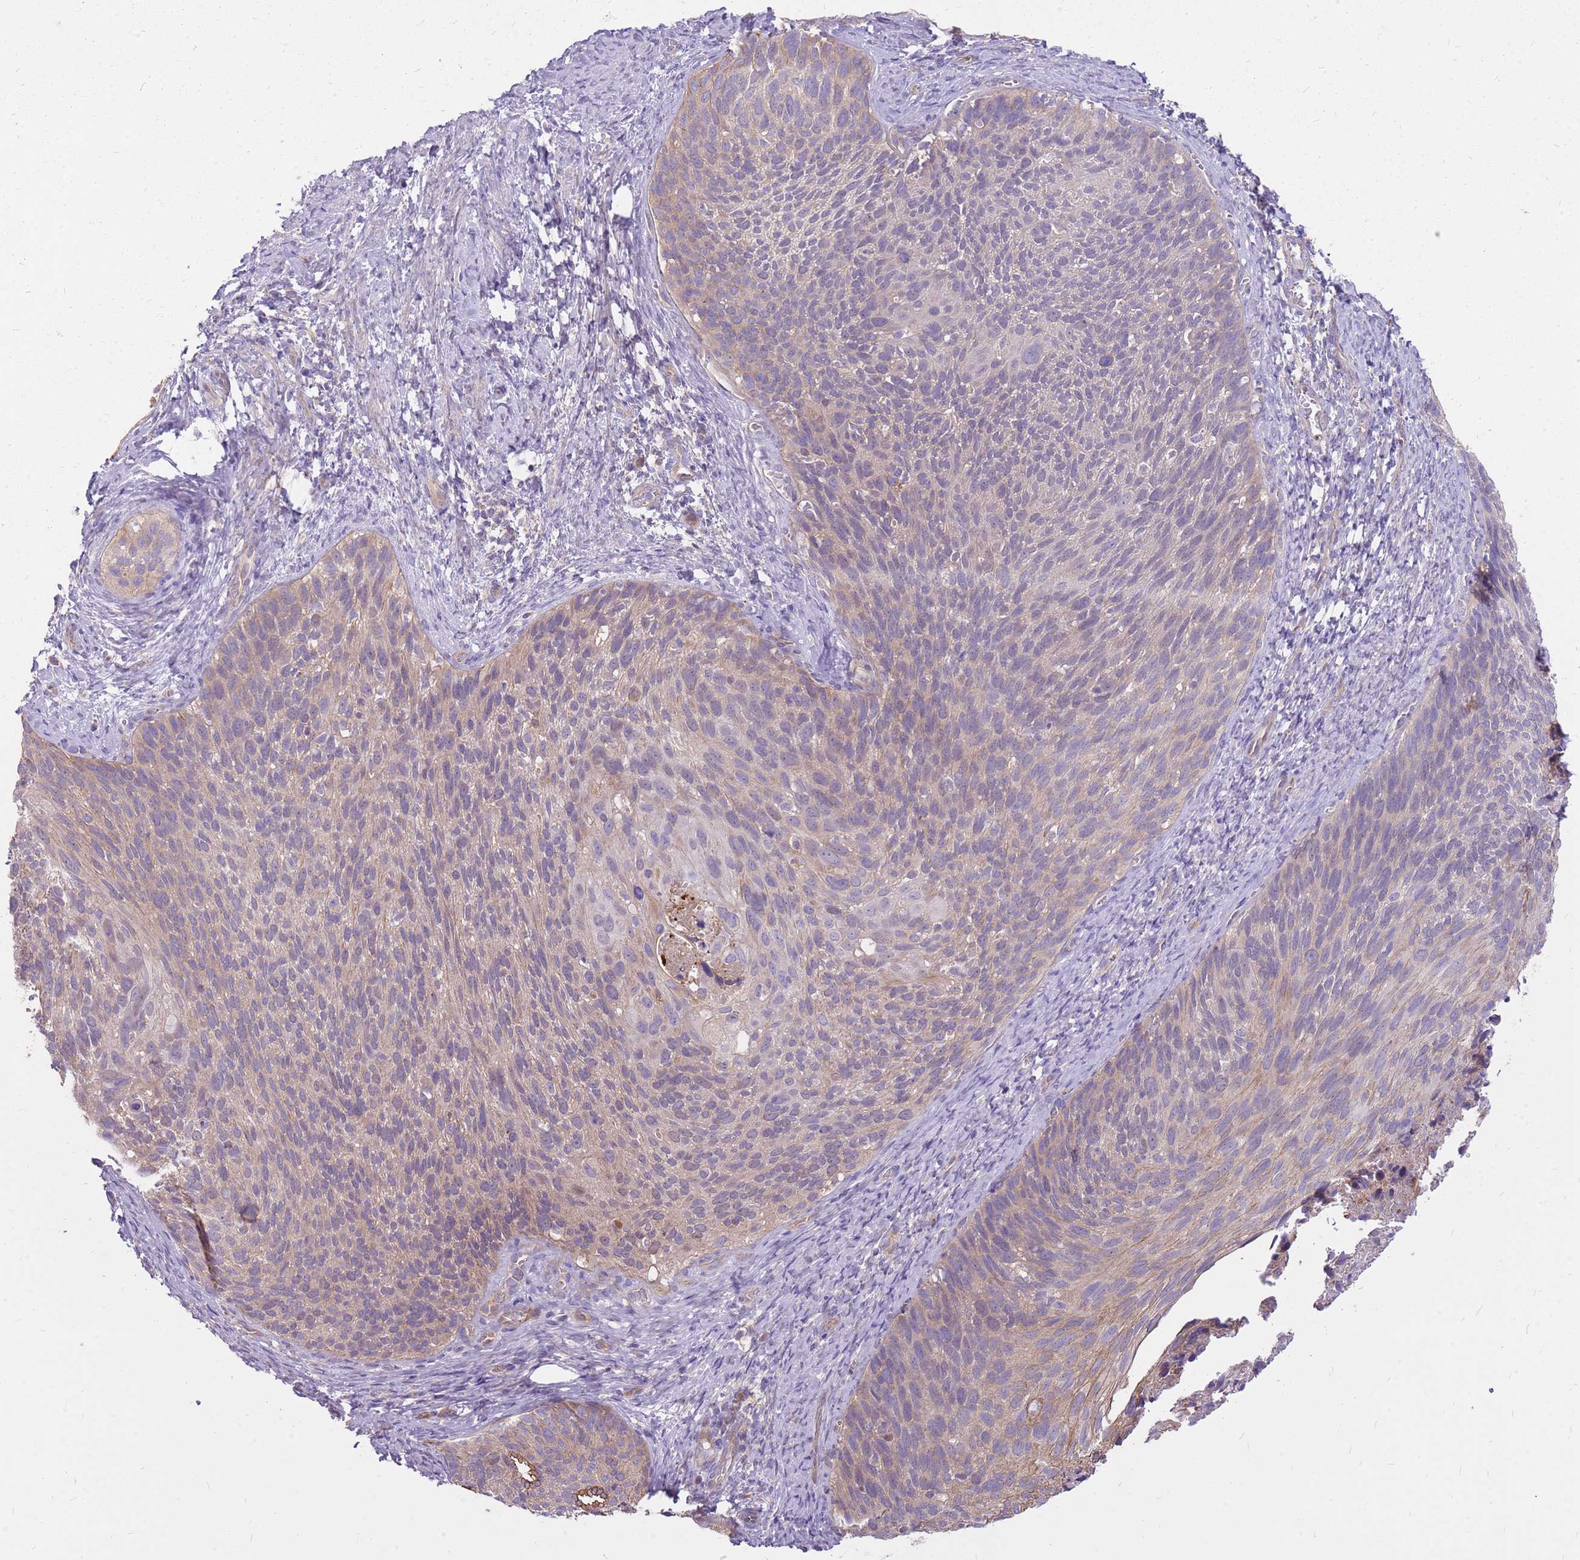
{"staining": {"intensity": "weak", "quantity": "25%-75%", "location": "cytoplasmic/membranous"}, "tissue": "cervical cancer", "cell_type": "Tumor cells", "image_type": "cancer", "snomed": [{"axis": "morphology", "description": "Squamous cell carcinoma, NOS"}, {"axis": "topography", "description": "Cervix"}], "caption": "Cervical squamous cell carcinoma tissue demonstrates weak cytoplasmic/membranous expression in approximately 25%-75% of tumor cells, visualized by immunohistochemistry.", "gene": "WASHC4", "patient": {"sex": "female", "age": 80}}